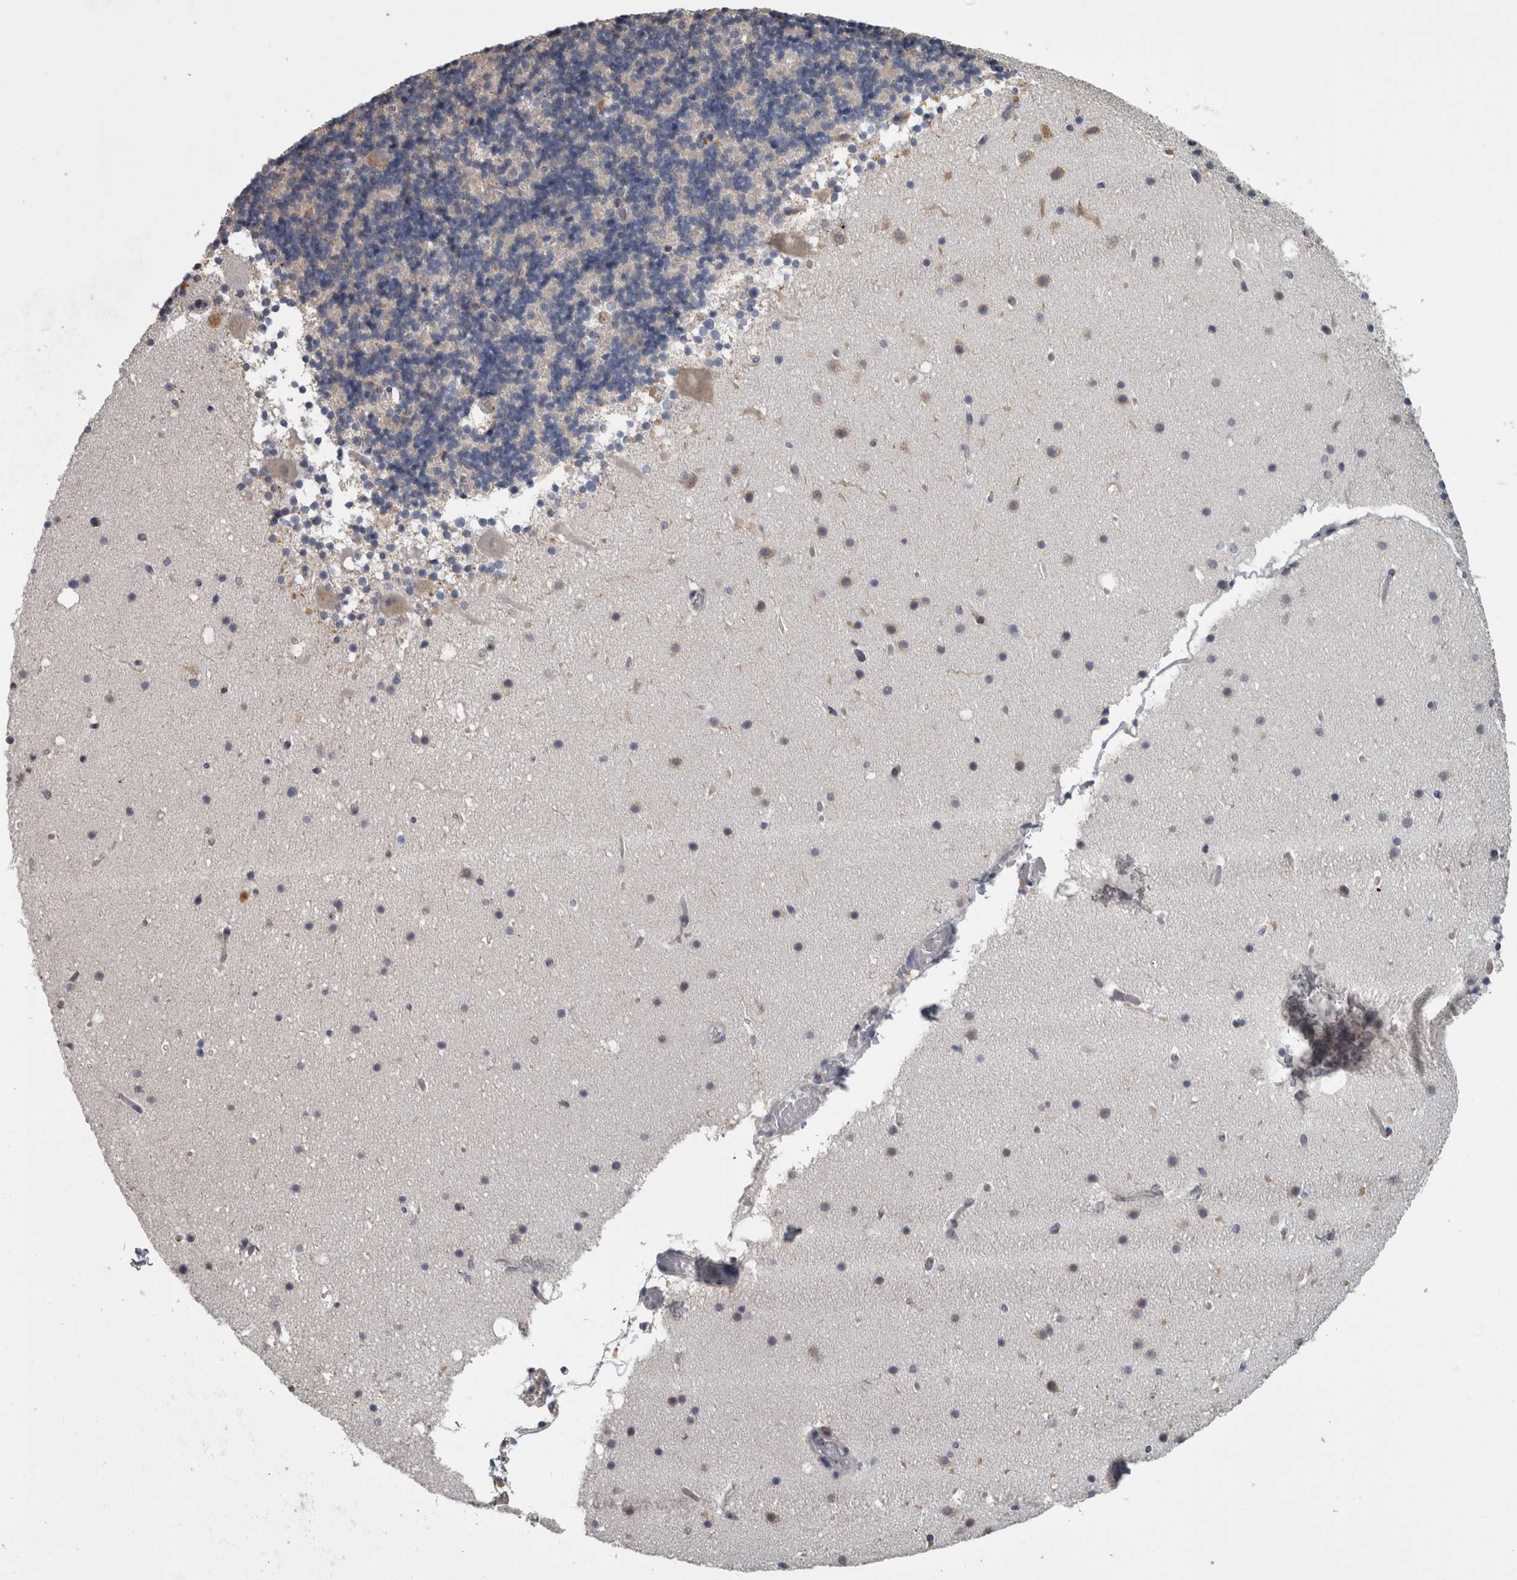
{"staining": {"intensity": "negative", "quantity": "none", "location": "none"}, "tissue": "cerebellum", "cell_type": "Cells in granular layer", "image_type": "normal", "snomed": [{"axis": "morphology", "description": "Normal tissue, NOS"}, {"axis": "topography", "description": "Cerebellum"}], "caption": "Cerebellum stained for a protein using IHC demonstrates no staining cells in granular layer.", "gene": "NAAA", "patient": {"sex": "male", "age": 57}}